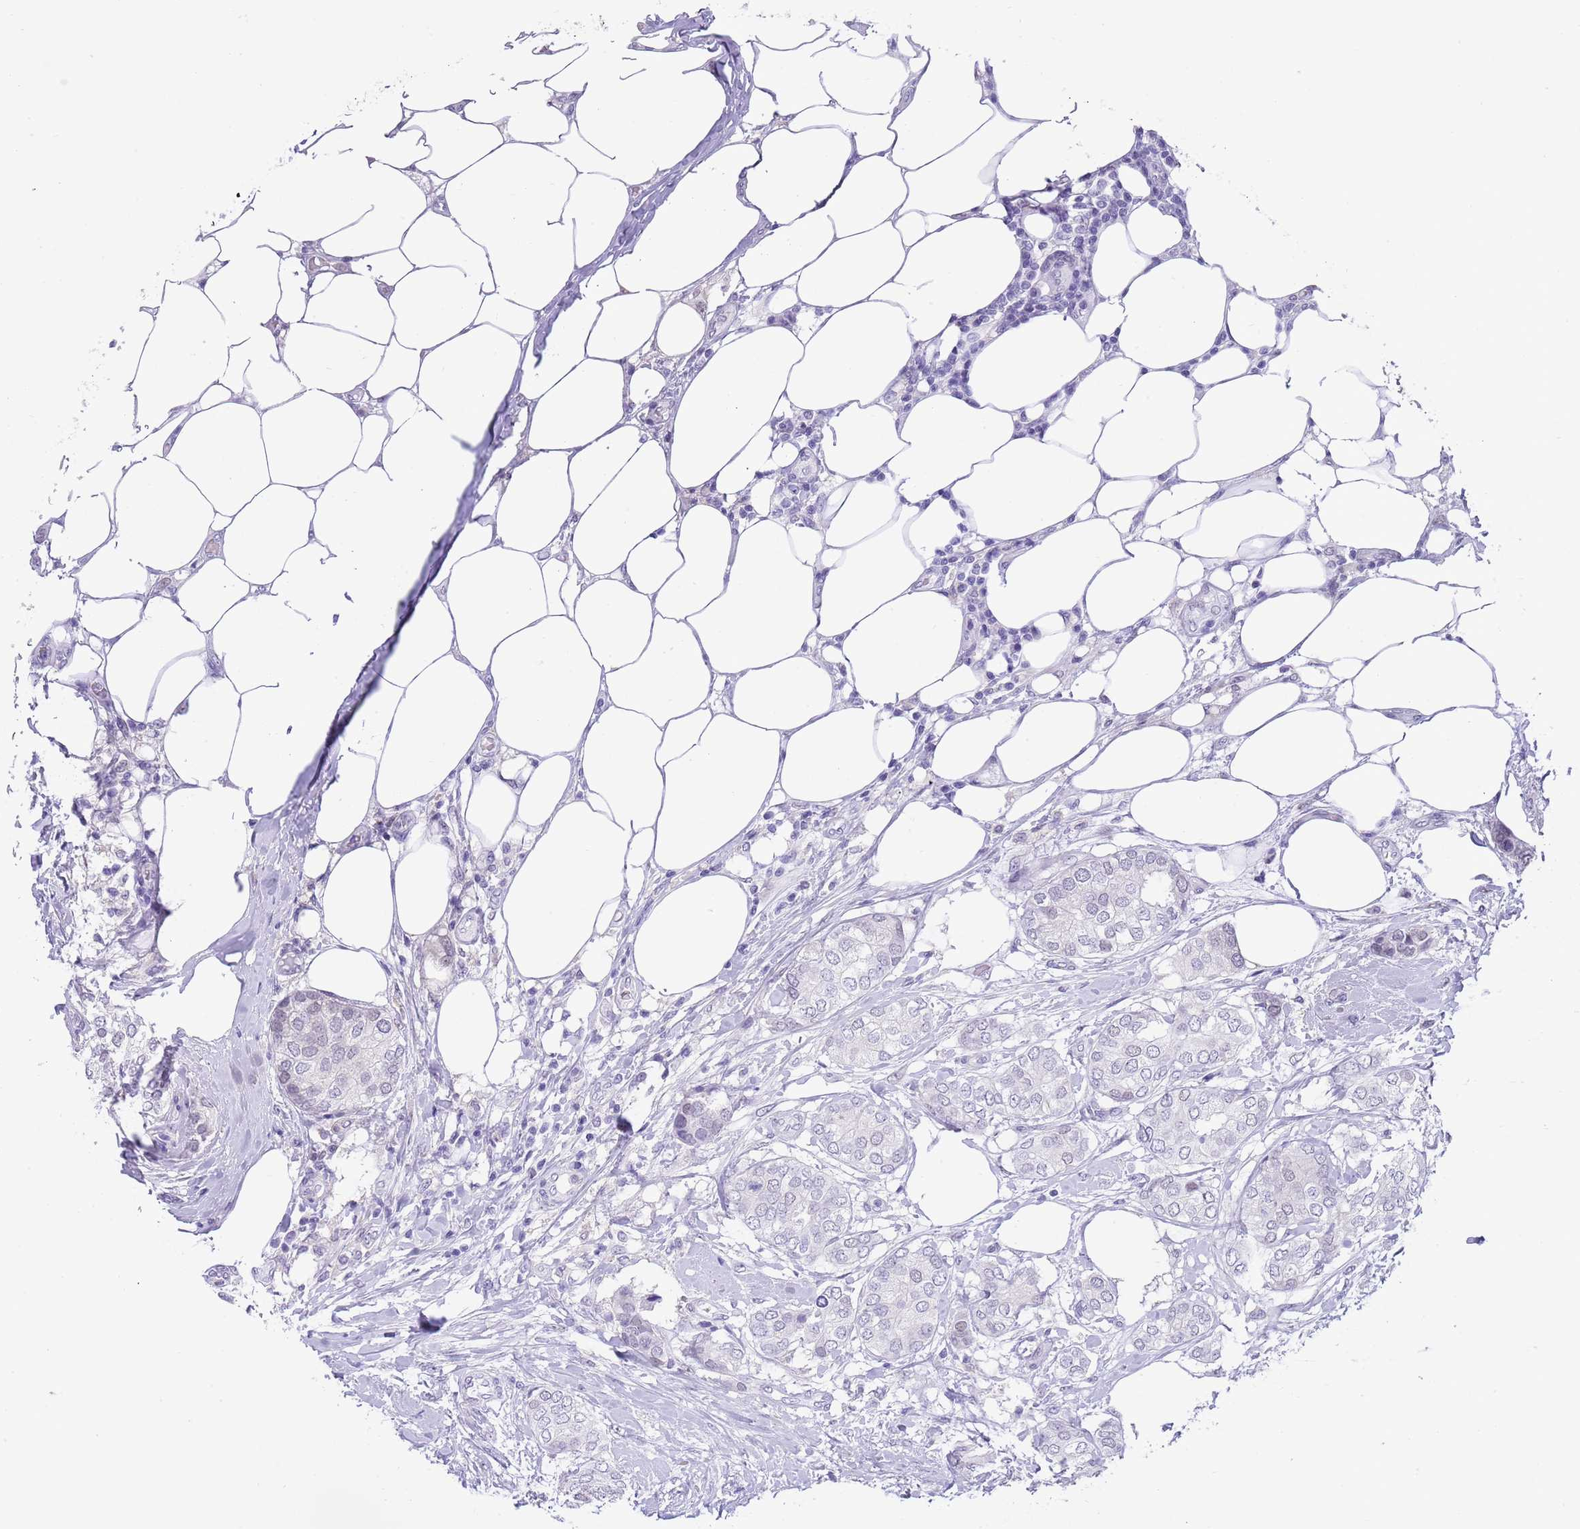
{"staining": {"intensity": "negative", "quantity": "none", "location": "none"}, "tissue": "breast cancer", "cell_type": "Tumor cells", "image_type": "cancer", "snomed": [{"axis": "morphology", "description": "Duct carcinoma"}, {"axis": "topography", "description": "Breast"}], "caption": "An immunohistochemistry (IHC) image of infiltrating ductal carcinoma (breast) is shown. There is no staining in tumor cells of infiltrating ductal carcinoma (breast).", "gene": "PPP1R17", "patient": {"sex": "female", "age": 73}}